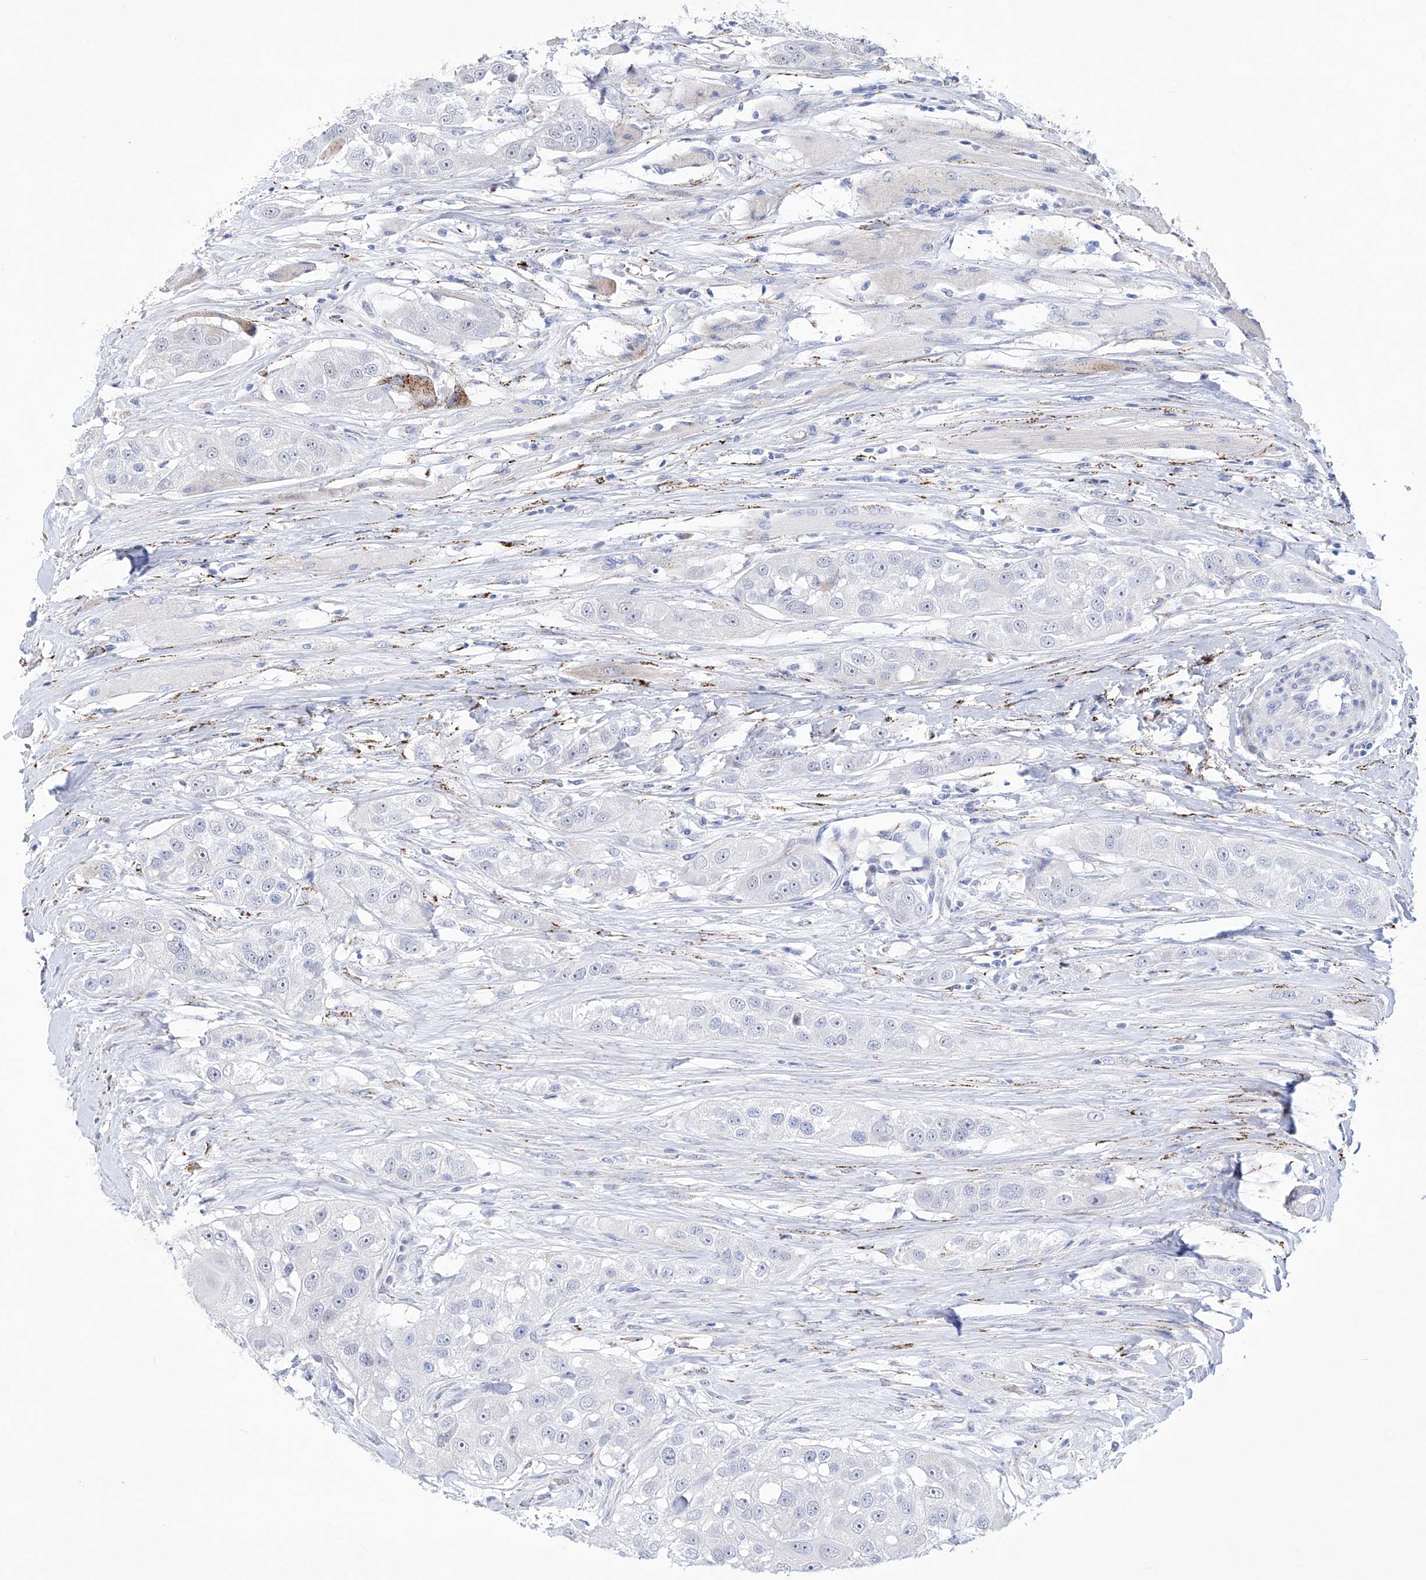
{"staining": {"intensity": "negative", "quantity": "none", "location": "none"}, "tissue": "head and neck cancer", "cell_type": "Tumor cells", "image_type": "cancer", "snomed": [{"axis": "morphology", "description": "Normal tissue, NOS"}, {"axis": "morphology", "description": "Squamous cell carcinoma, NOS"}, {"axis": "topography", "description": "Skeletal muscle"}, {"axis": "topography", "description": "Head-Neck"}], "caption": "The photomicrograph shows no significant staining in tumor cells of head and neck squamous cell carcinoma.", "gene": "C1orf87", "patient": {"sex": "male", "age": 51}}